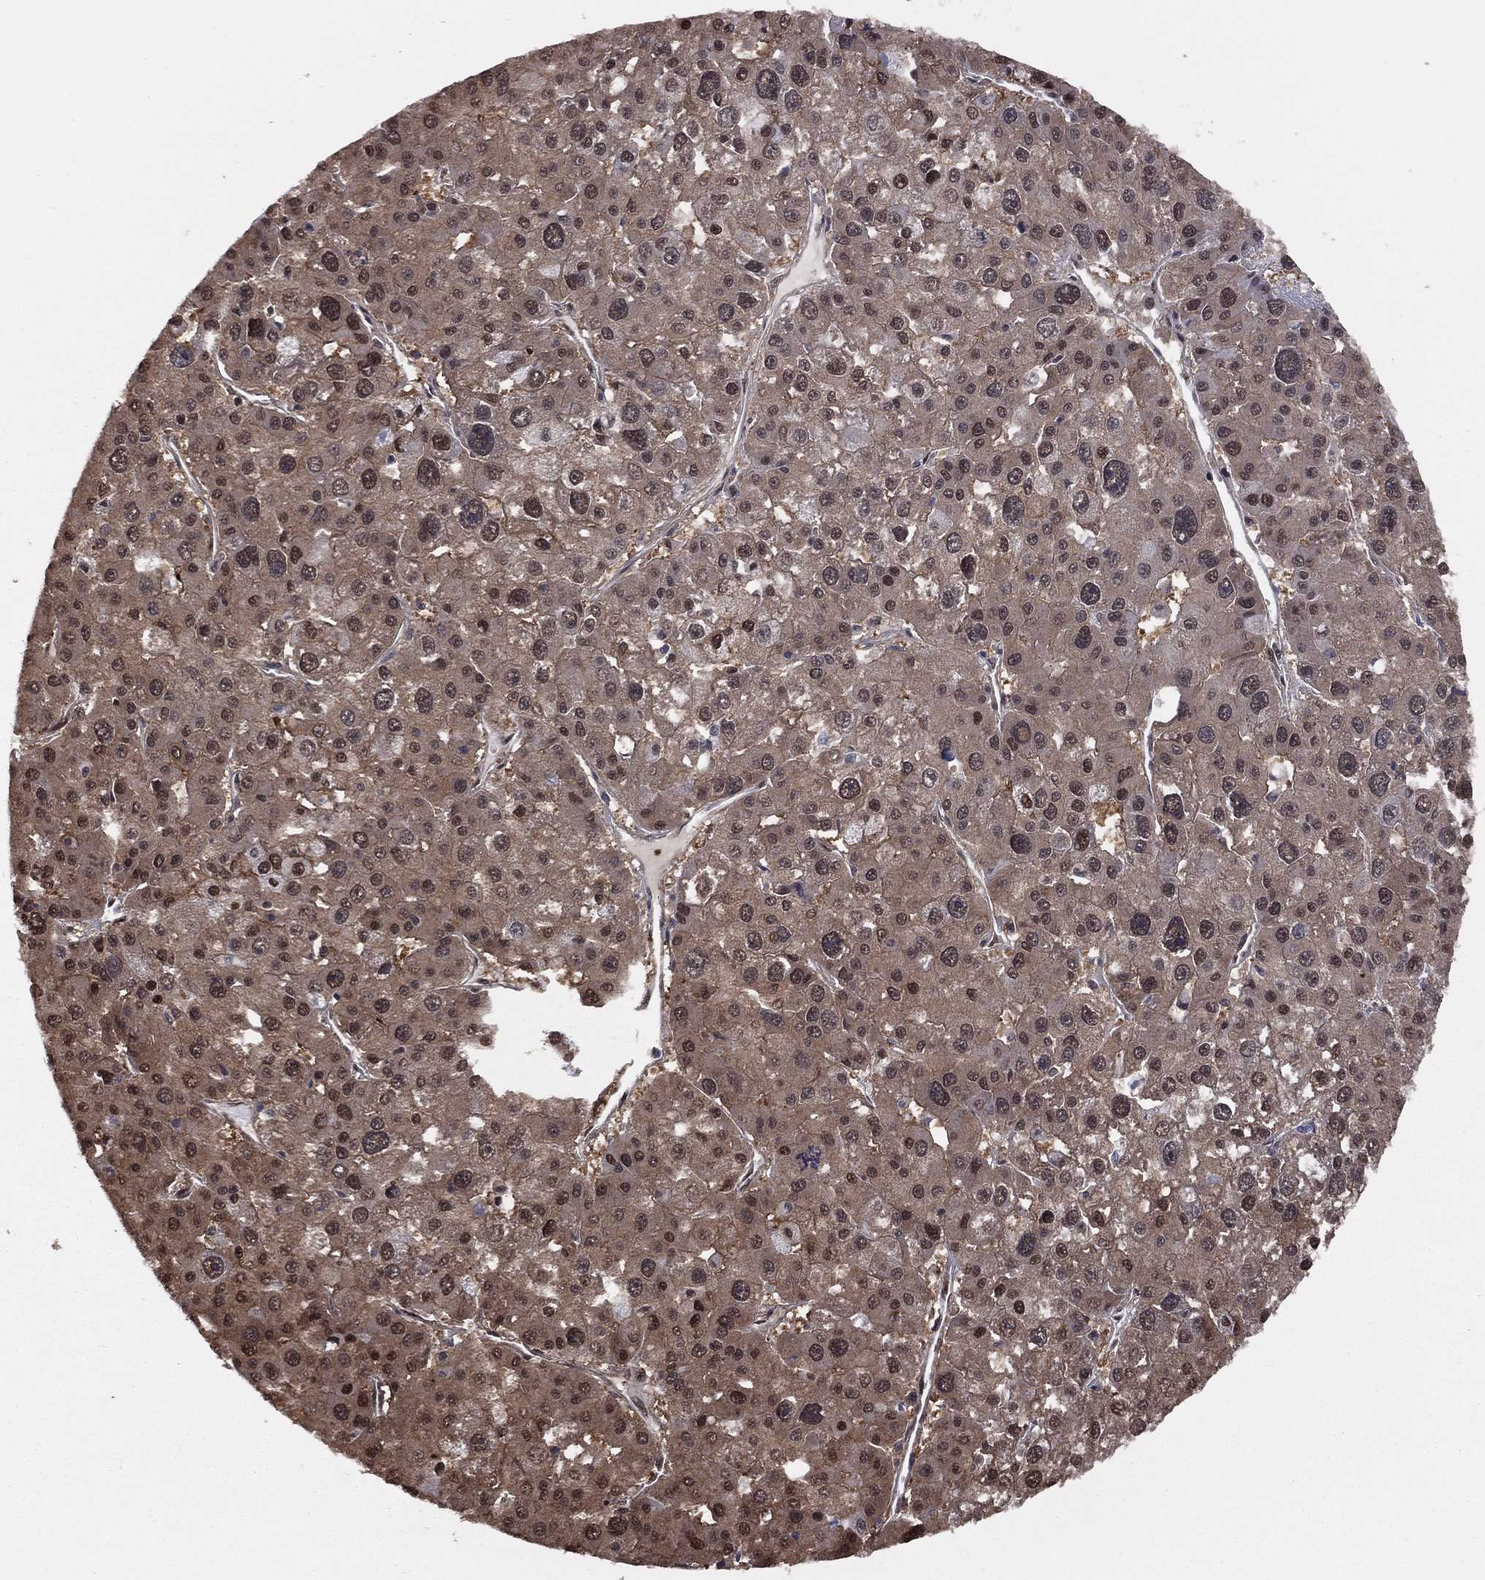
{"staining": {"intensity": "moderate", "quantity": "<25%", "location": "cytoplasmic/membranous,nuclear"}, "tissue": "liver cancer", "cell_type": "Tumor cells", "image_type": "cancer", "snomed": [{"axis": "morphology", "description": "Carcinoma, Hepatocellular, NOS"}, {"axis": "topography", "description": "Liver"}], "caption": "Immunohistochemistry (IHC) photomicrograph of hepatocellular carcinoma (liver) stained for a protein (brown), which displays low levels of moderate cytoplasmic/membranous and nuclear positivity in about <25% of tumor cells.", "gene": "ICOSLG", "patient": {"sex": "male", "age": 73}}